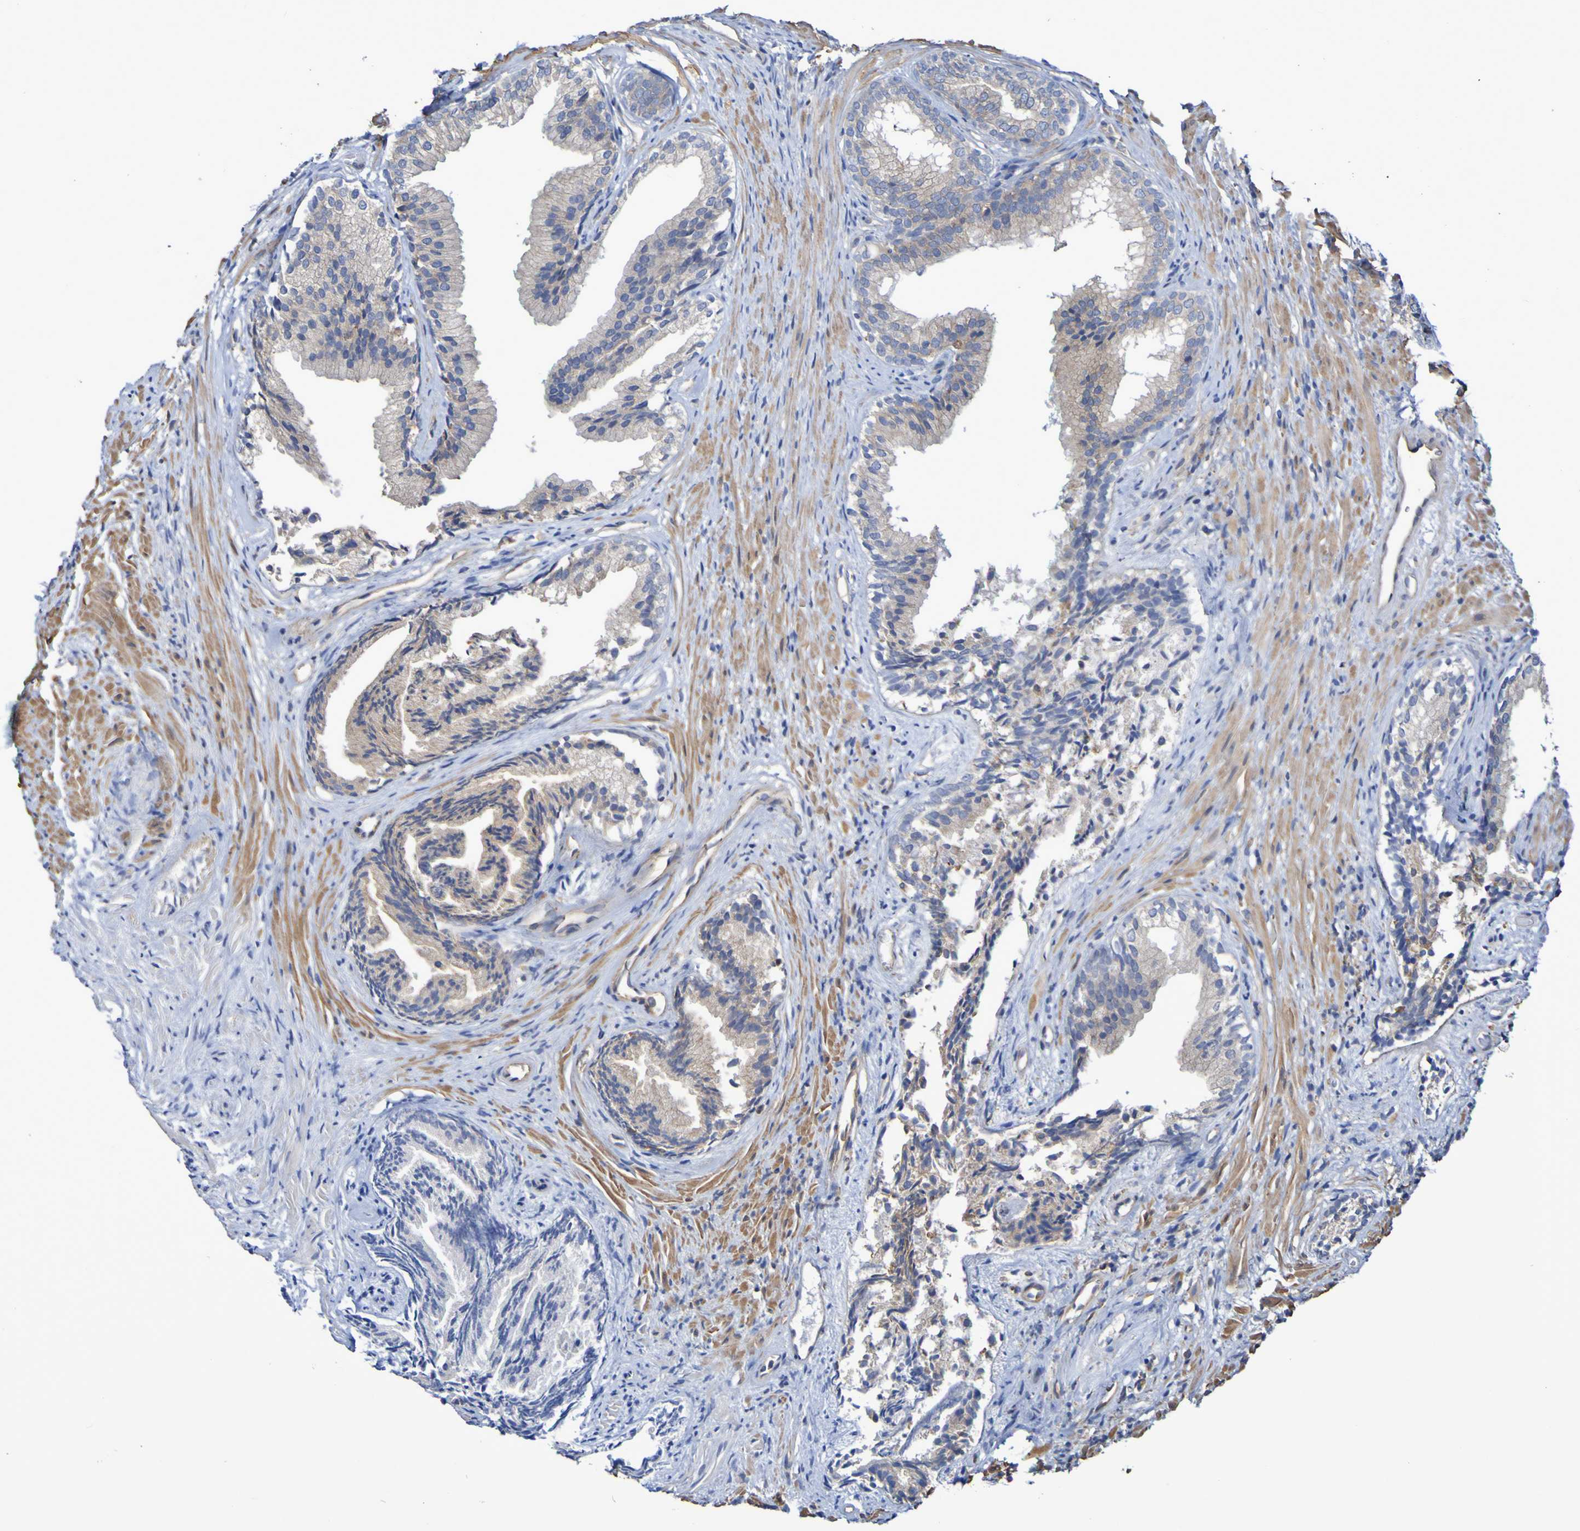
{"staining": {"intensity": "weak", "quantity": "25%-75%", "location": "cytoplasmic/membranous"}, "tissue": "prostate", "cell_type": "Glandular cells", "image_type": "normal", "snomed": [{"axis": "morphology", "description": "Normal tissue, NOS"}, {"axis": "topography", "description": "Prostate"}], "caption": "Approximately 25%-75% of glandular cells in unremarkable prostate show weak cytoplasmic/membranous protein expression as visualized by brown immunohistochemical staining.", "gene": "SYNJ1", "patient": {"sex": "male", "age": 76}}